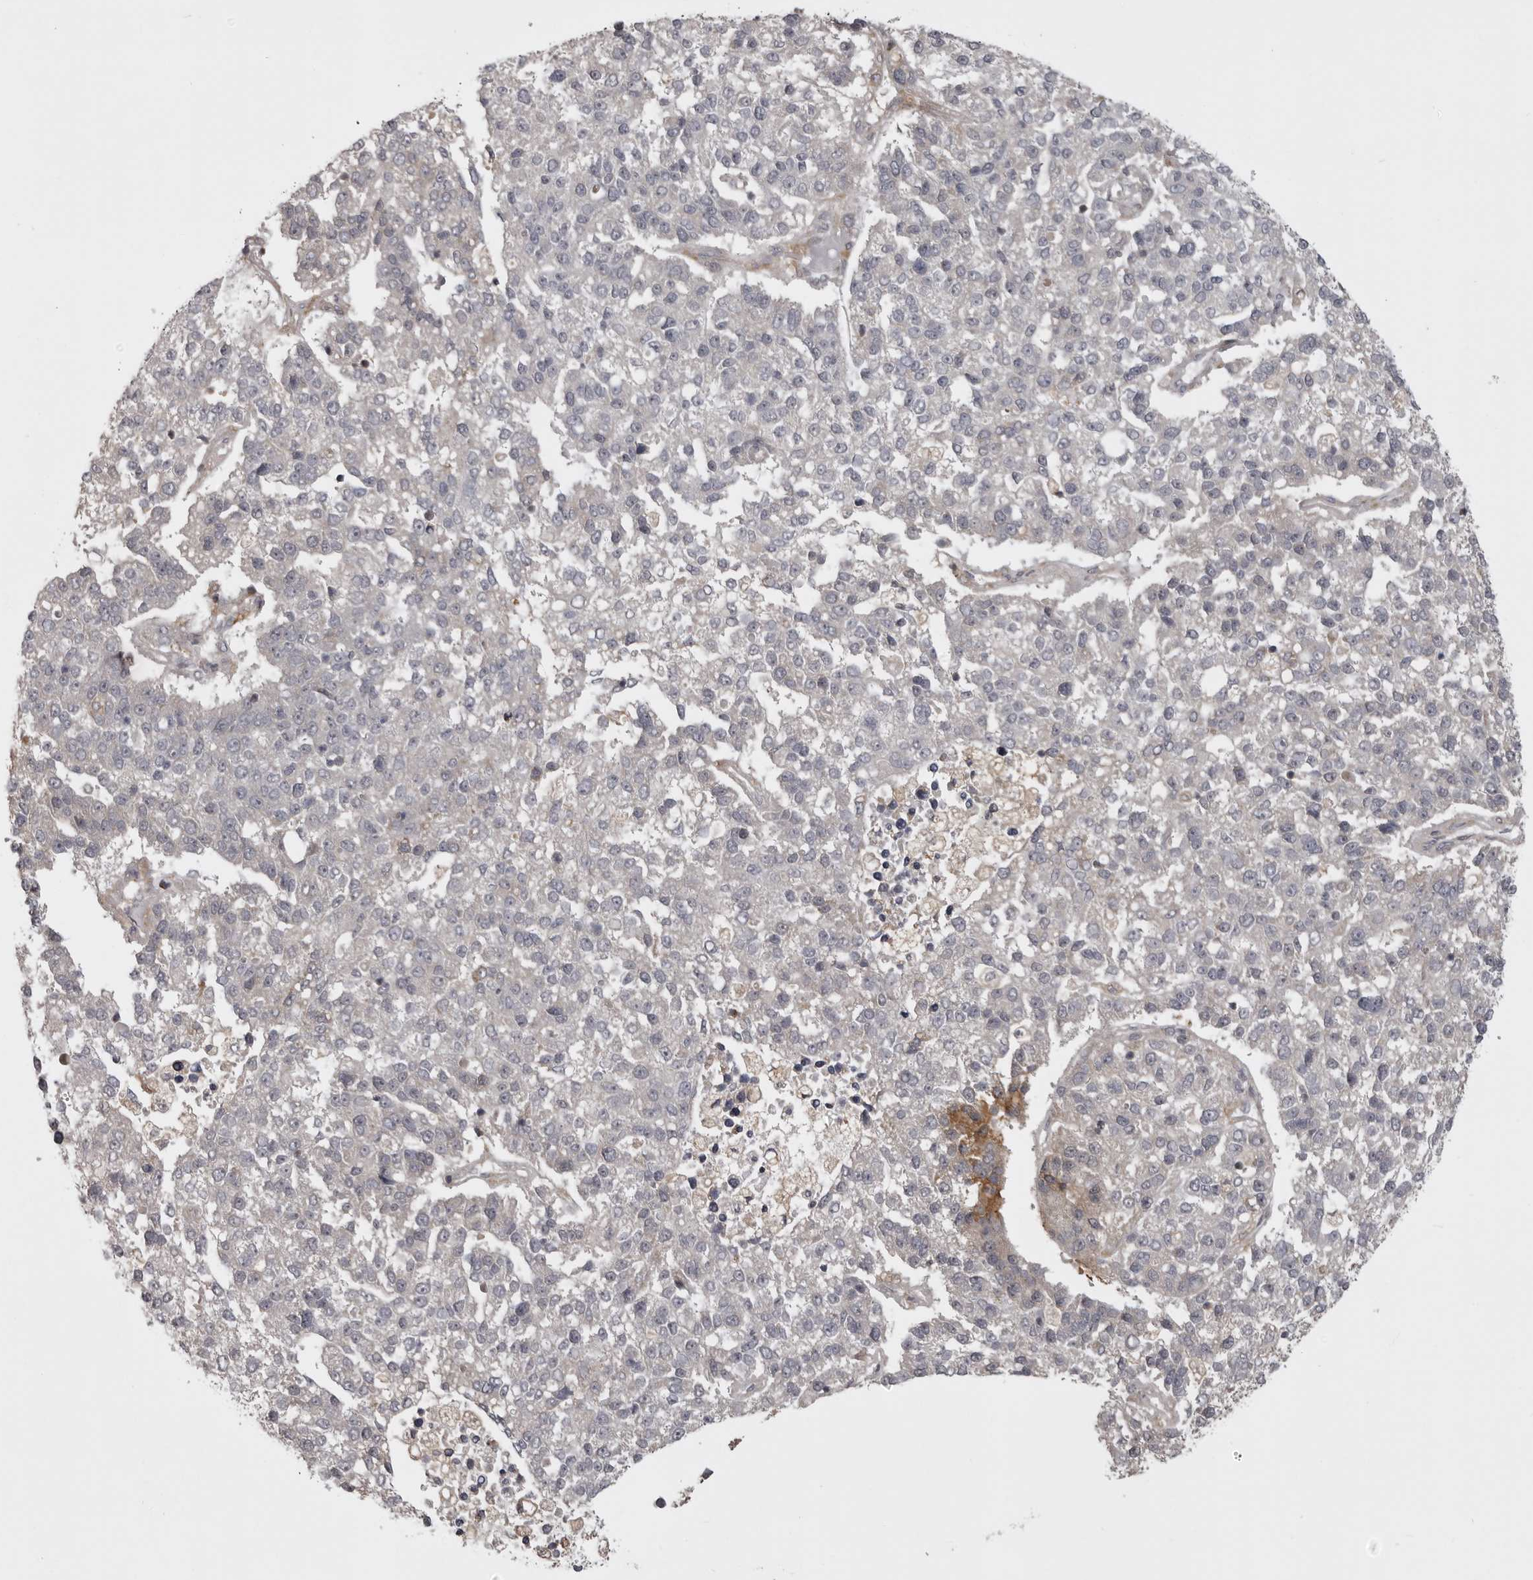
{"staining": {"intensity": "negative", "quantity": "none", "location": "none"}, "tissue": "pancreatic cancer", "cell_type": "Tumor cells", "image_type": "cancer", "snomed": [{"axis": "morphology", "description": "Adenocarcinoma, NOS"}, {"axis": "topography", "description": "Pancreas"}], "caption": "There is no significant staining in tumor cells of adenocarcinoma (pancreatic).", "gene": "ZNRF1", "patient": {"sex": "female", "age": 61}}